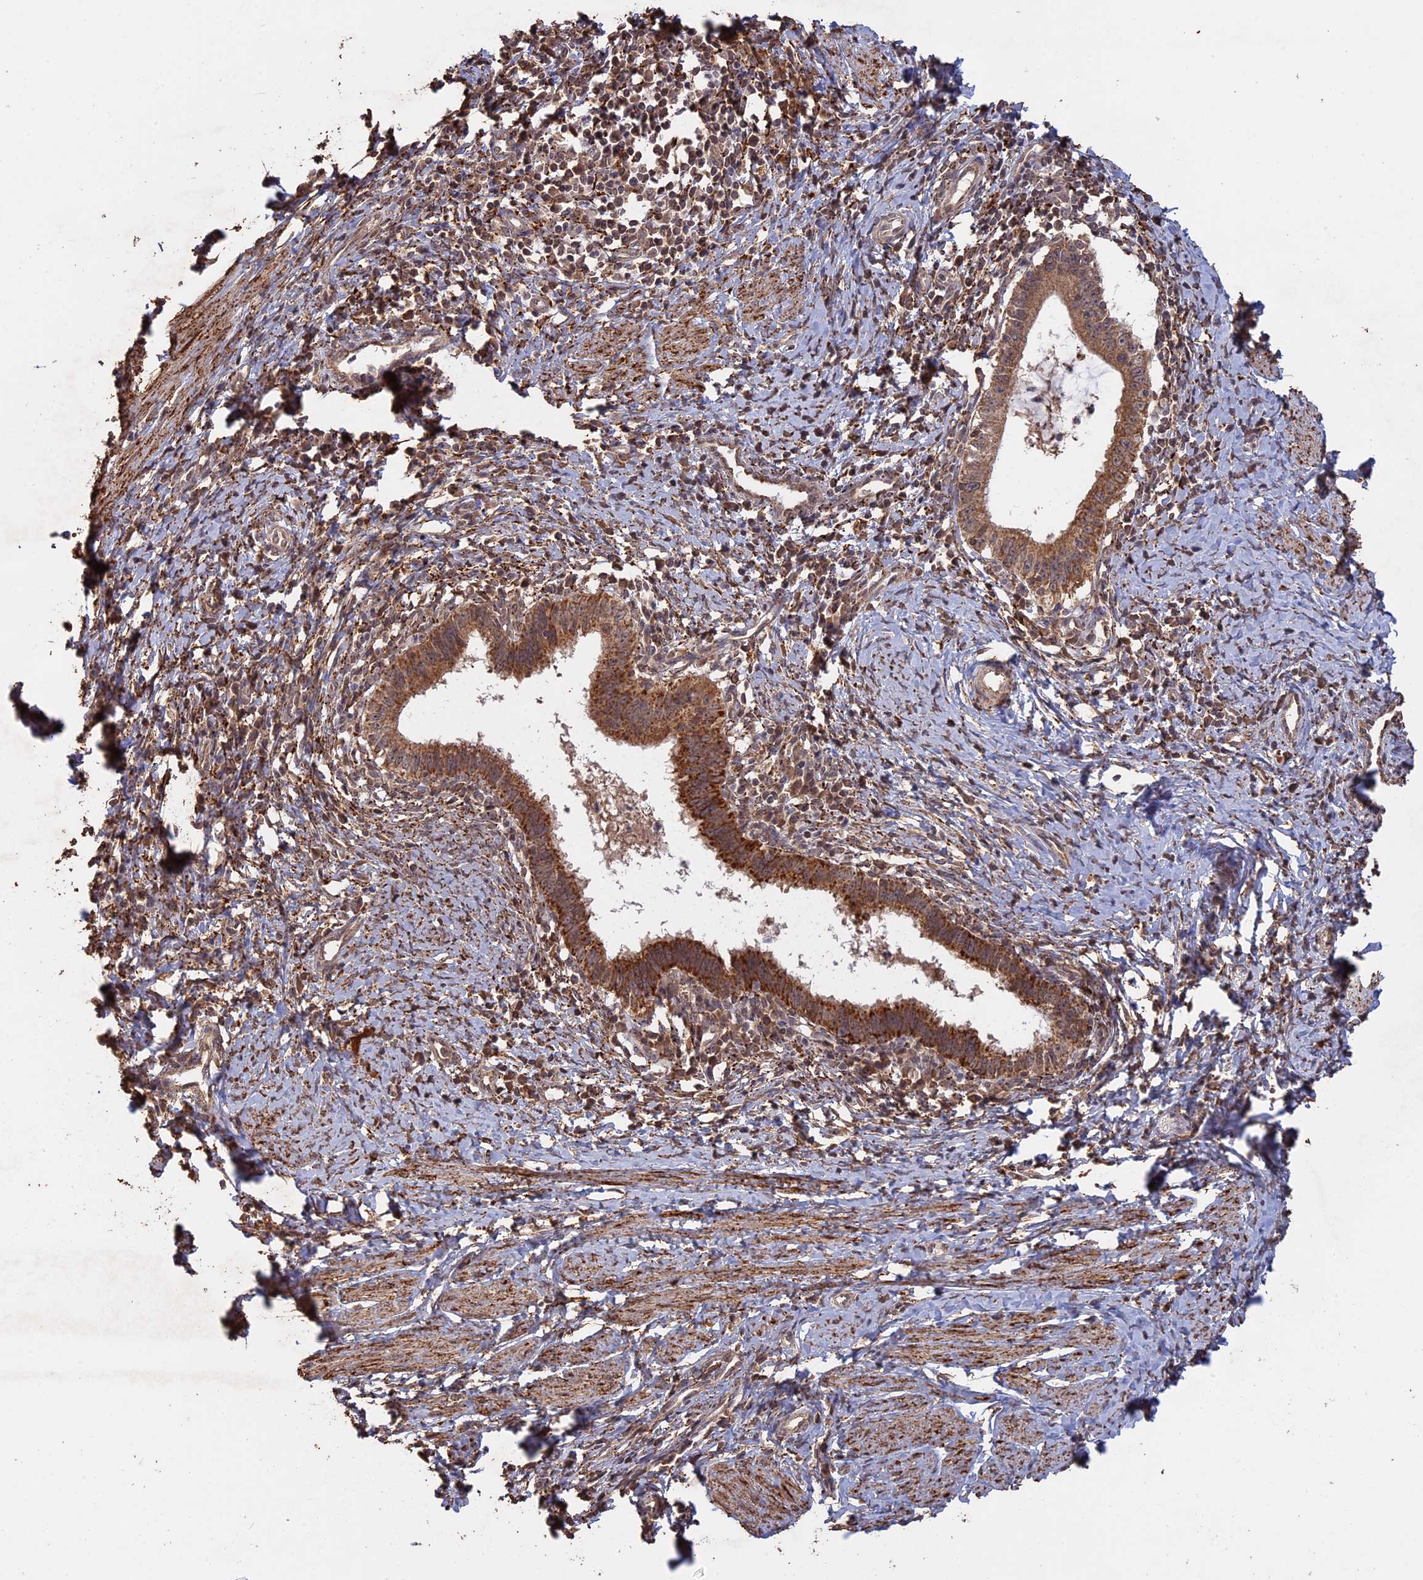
{"staining": {"intensity": "strong", "quantity": ">75%", "location": "cytoplasmic/membranous"}, "tissue": "cervical cancer", "cell_type": "Tumor cells", "image_type": "cancer", "snomed": [{"axis": "morphology", "description": "Adenocarcinoma, NOS"}, {"axis": "topography", "description": "Cervix"}], "caption": "Protein expression analysis of cervical adenocarcinoma exhibits strong cytoplasmic/membranous positivity in about >75% of tumor cells.", "gene": "FAM210B", "patient": {"sex": "female", "age": 36}}